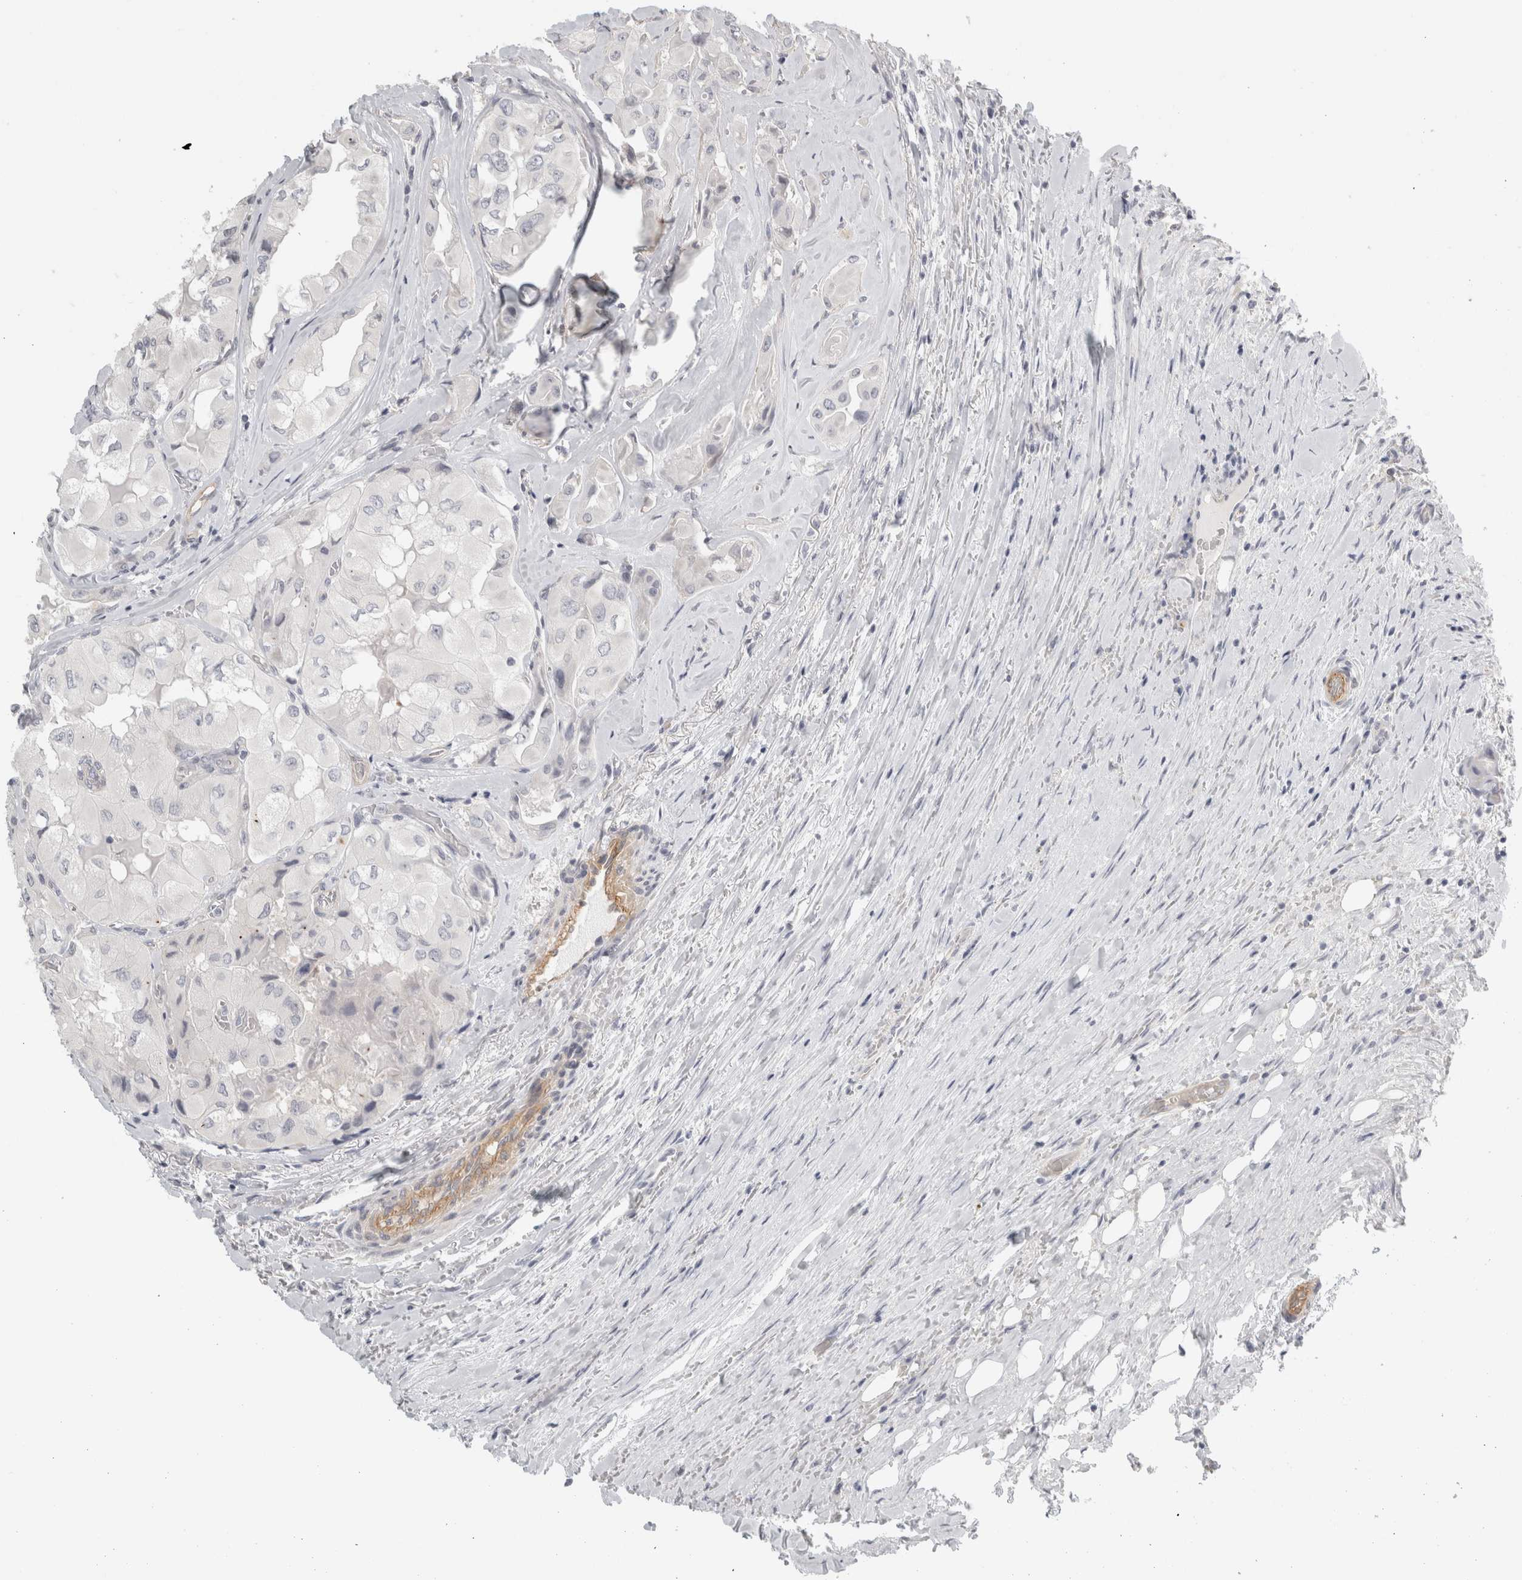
{"staining": {"intensity": "negative", "quantity": "none", "location": "none"}, "tissue": "thyroid cancer", "cell_type": "Tumor cells", "image_type": "cancer", "snomed": [{"axis": "morphology", "description": "Papillary adenocarcinoma, NOS"}, {"axis": "topography", "description": "Thyroid gland"}], "caption": "Immunohistochemistry (IHC) image of neoplastic tissue: human thyroid cancer (papillary adenocarcinoma) stained with DAB displays no significant protein expression in tumor cells. The staining was performed using DAB to visualize the protein expression in brown, while the nuclei were stained in blue with hematoxylin (Magnification: 20x).", "gene": "FBLIM1", "patient": {"sex": "female", "age": 59}}